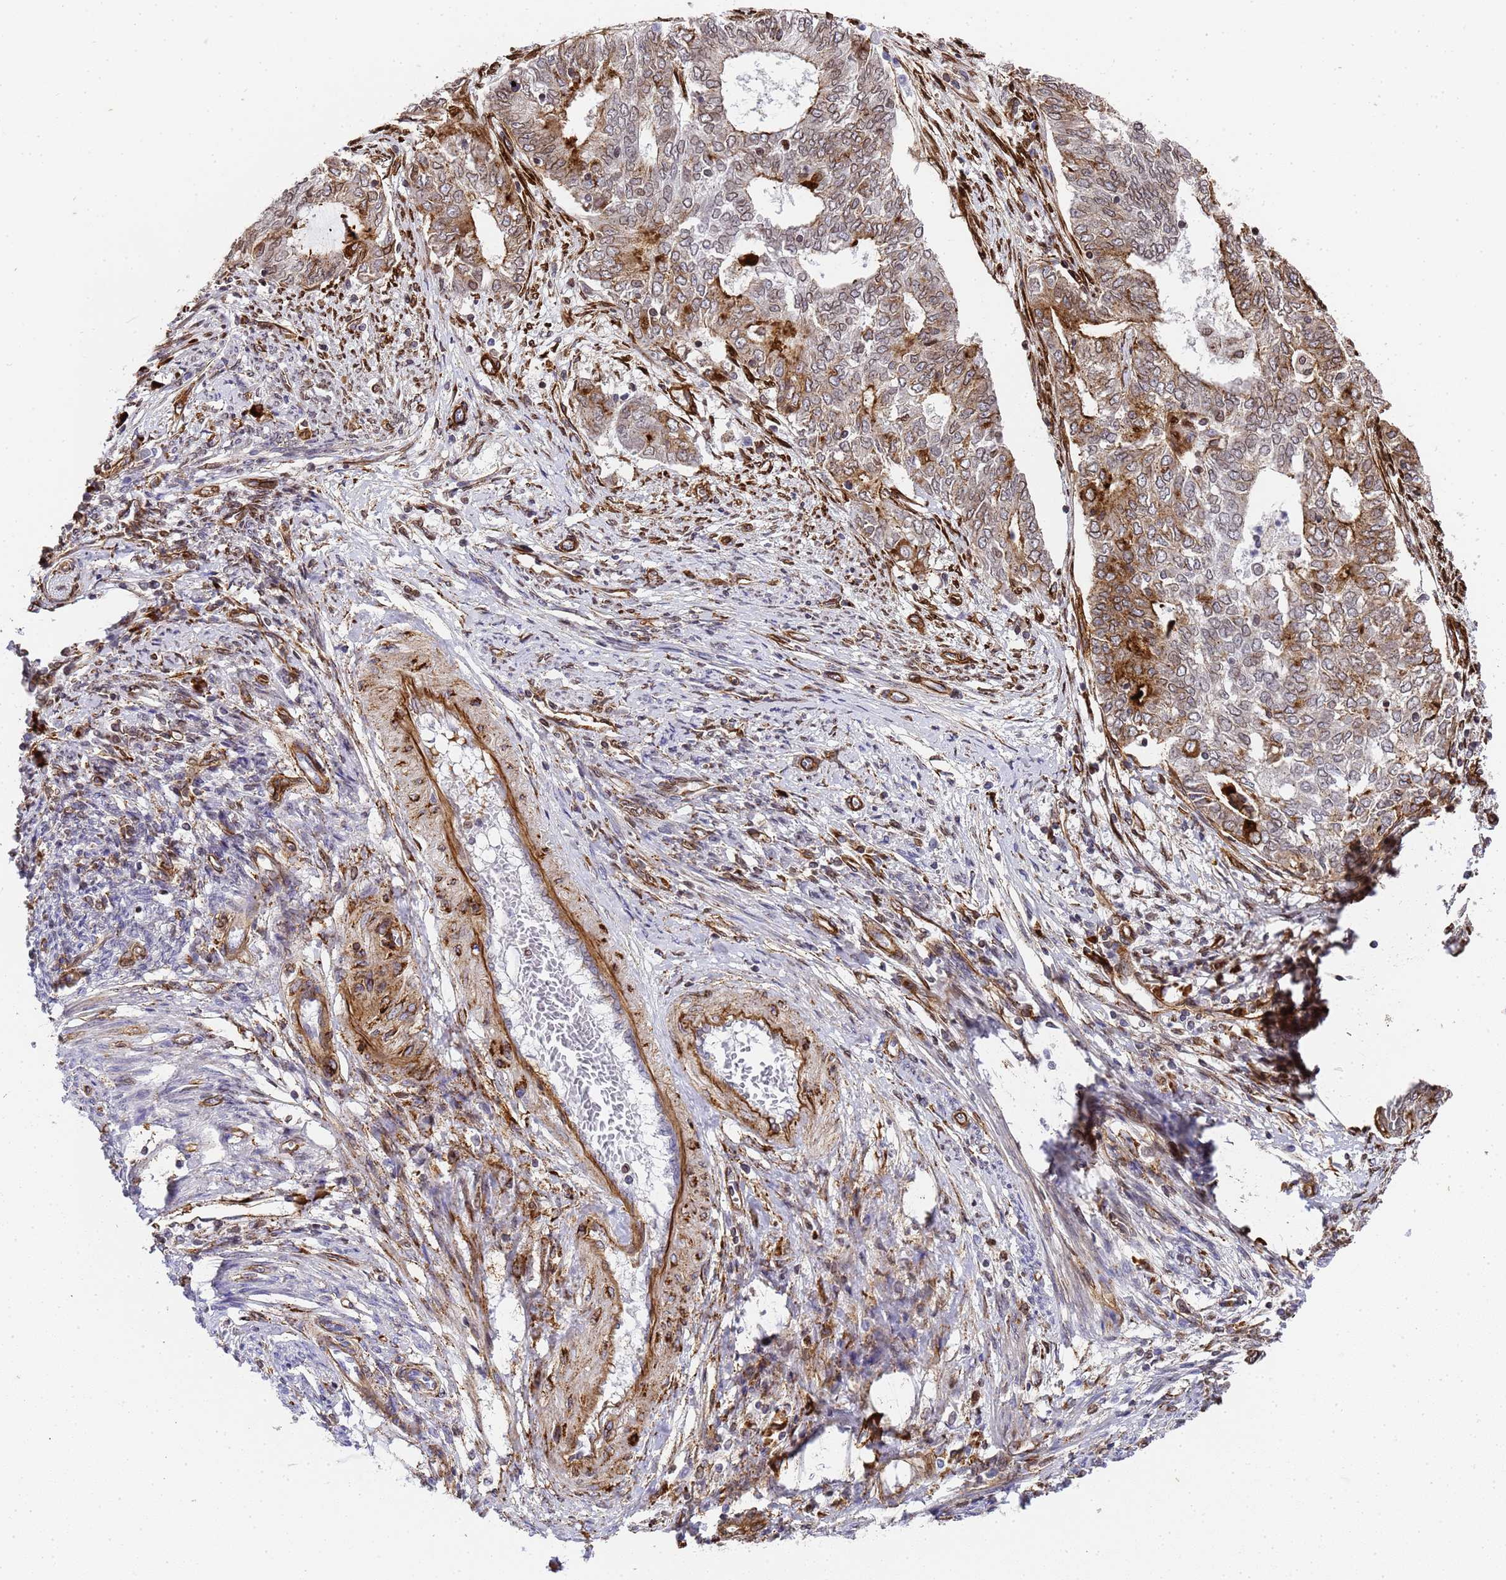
{"staining": {"intensity": "strong", "quantity": "25%-75%", "location": "cytoplasmic/membranous,nuclear"}, "tissue": "endometrial cancer", "cell_type": "Tumor cells", "image_type": "cancer", "snomed": [{"axis": "morphology", "description": "Adenocarcinoma, NOS"}, {"axis": "topography", "description": "Endometrium"}], "caption": "Human endometrial cancer (adenocarcinoma) stained for a protein (brown) demonstrates strong cytoplasmic/membranous and nuclear positive staining in approximately 25%-75% of tumor cells.", "gene": "IGFBP7", "patient": {"sex": "female", "age": 62}}